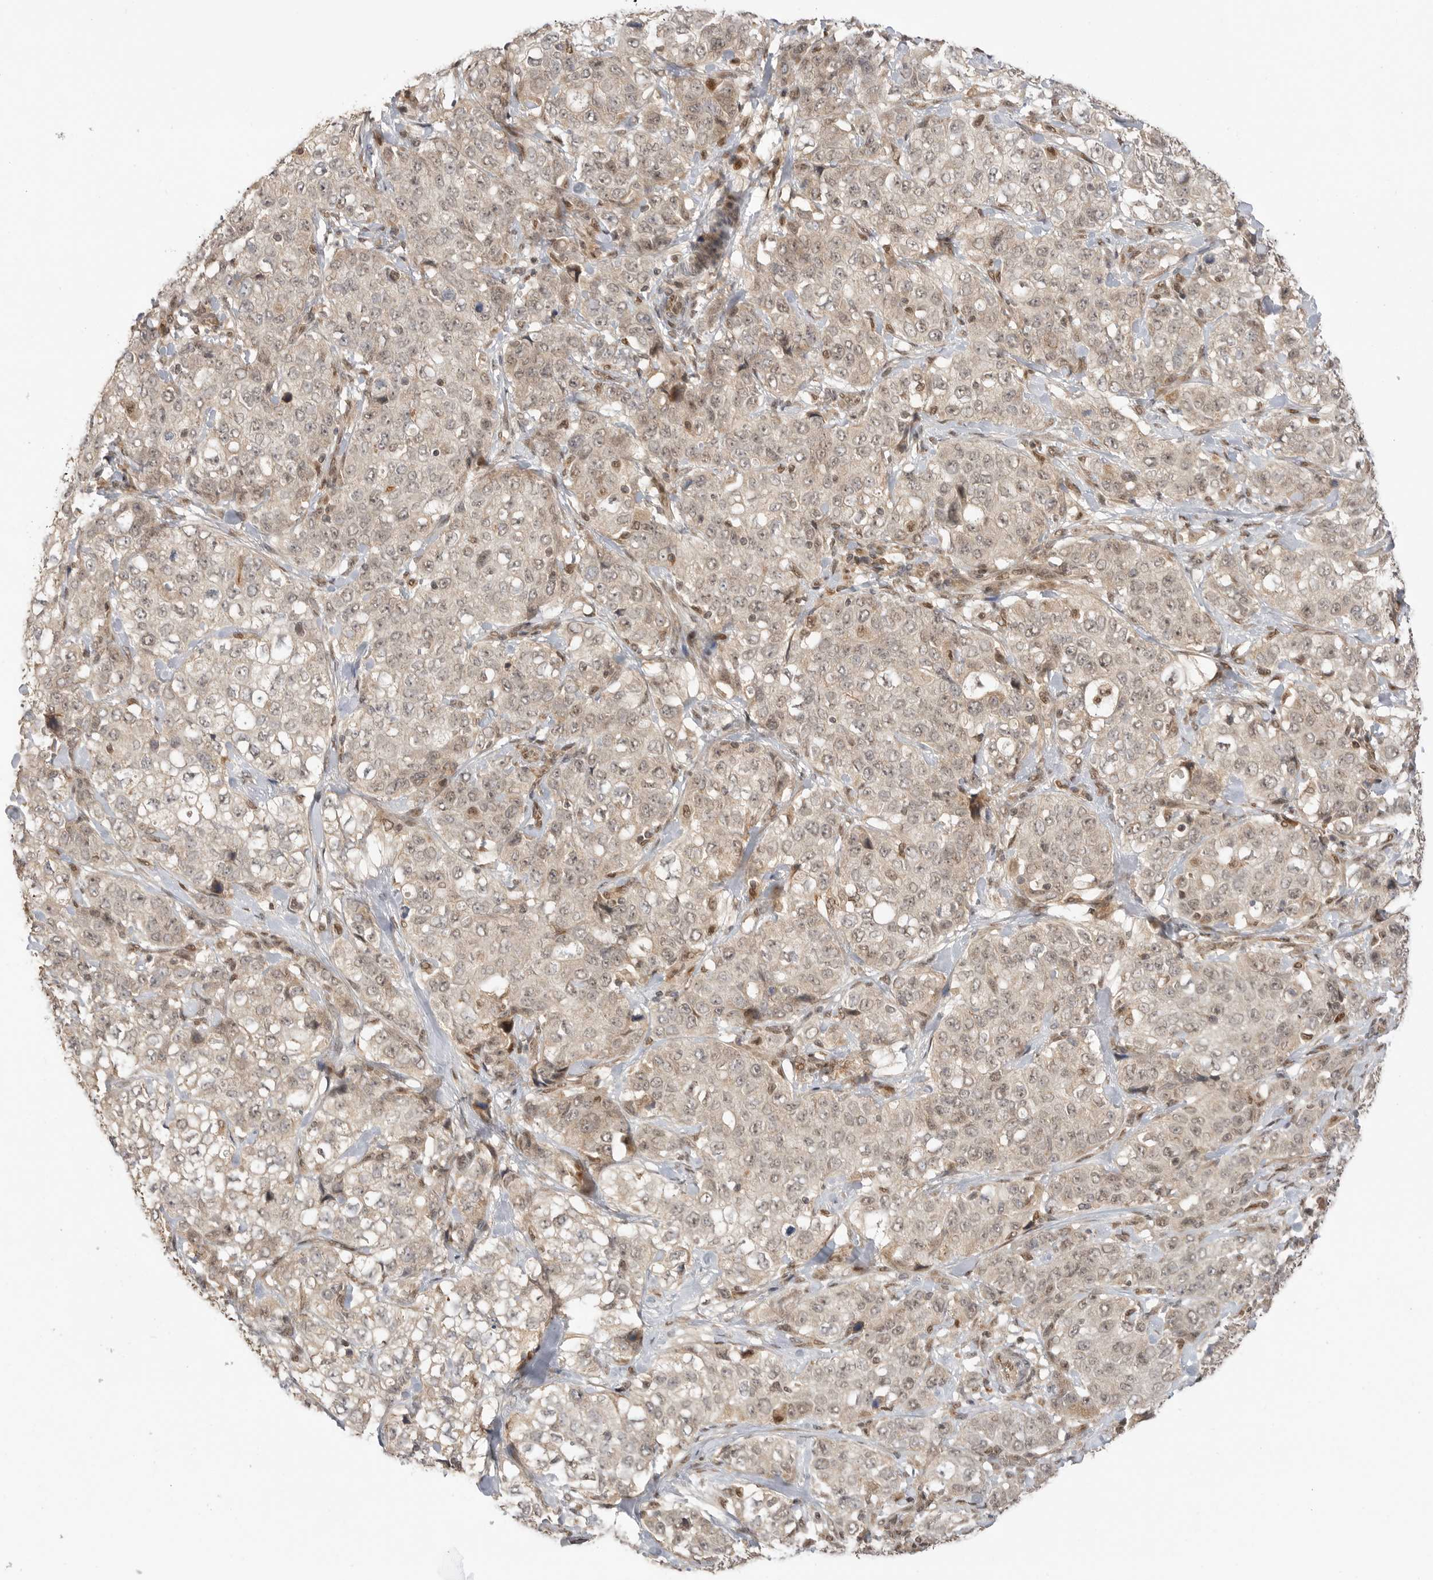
{"staining": {"intensity": "weak", "quantity": "<25%", "location": "cytoplasmic/membranous"}, "tissue": "stomach cancer", "cell_type": "Tumor cells", "image_type": "cancer", "snomed": [{"axis": "morphology", "description": "Adenocarcinoma, NOS"}, {"axis": "topography", "description": "Stomach"}], "caption": "Tumor cells are negative for protein expression in human adenocarcinoma (stomach).", "gene": "ALKAL1", "patient": {"sex": "male", "age": 48}}